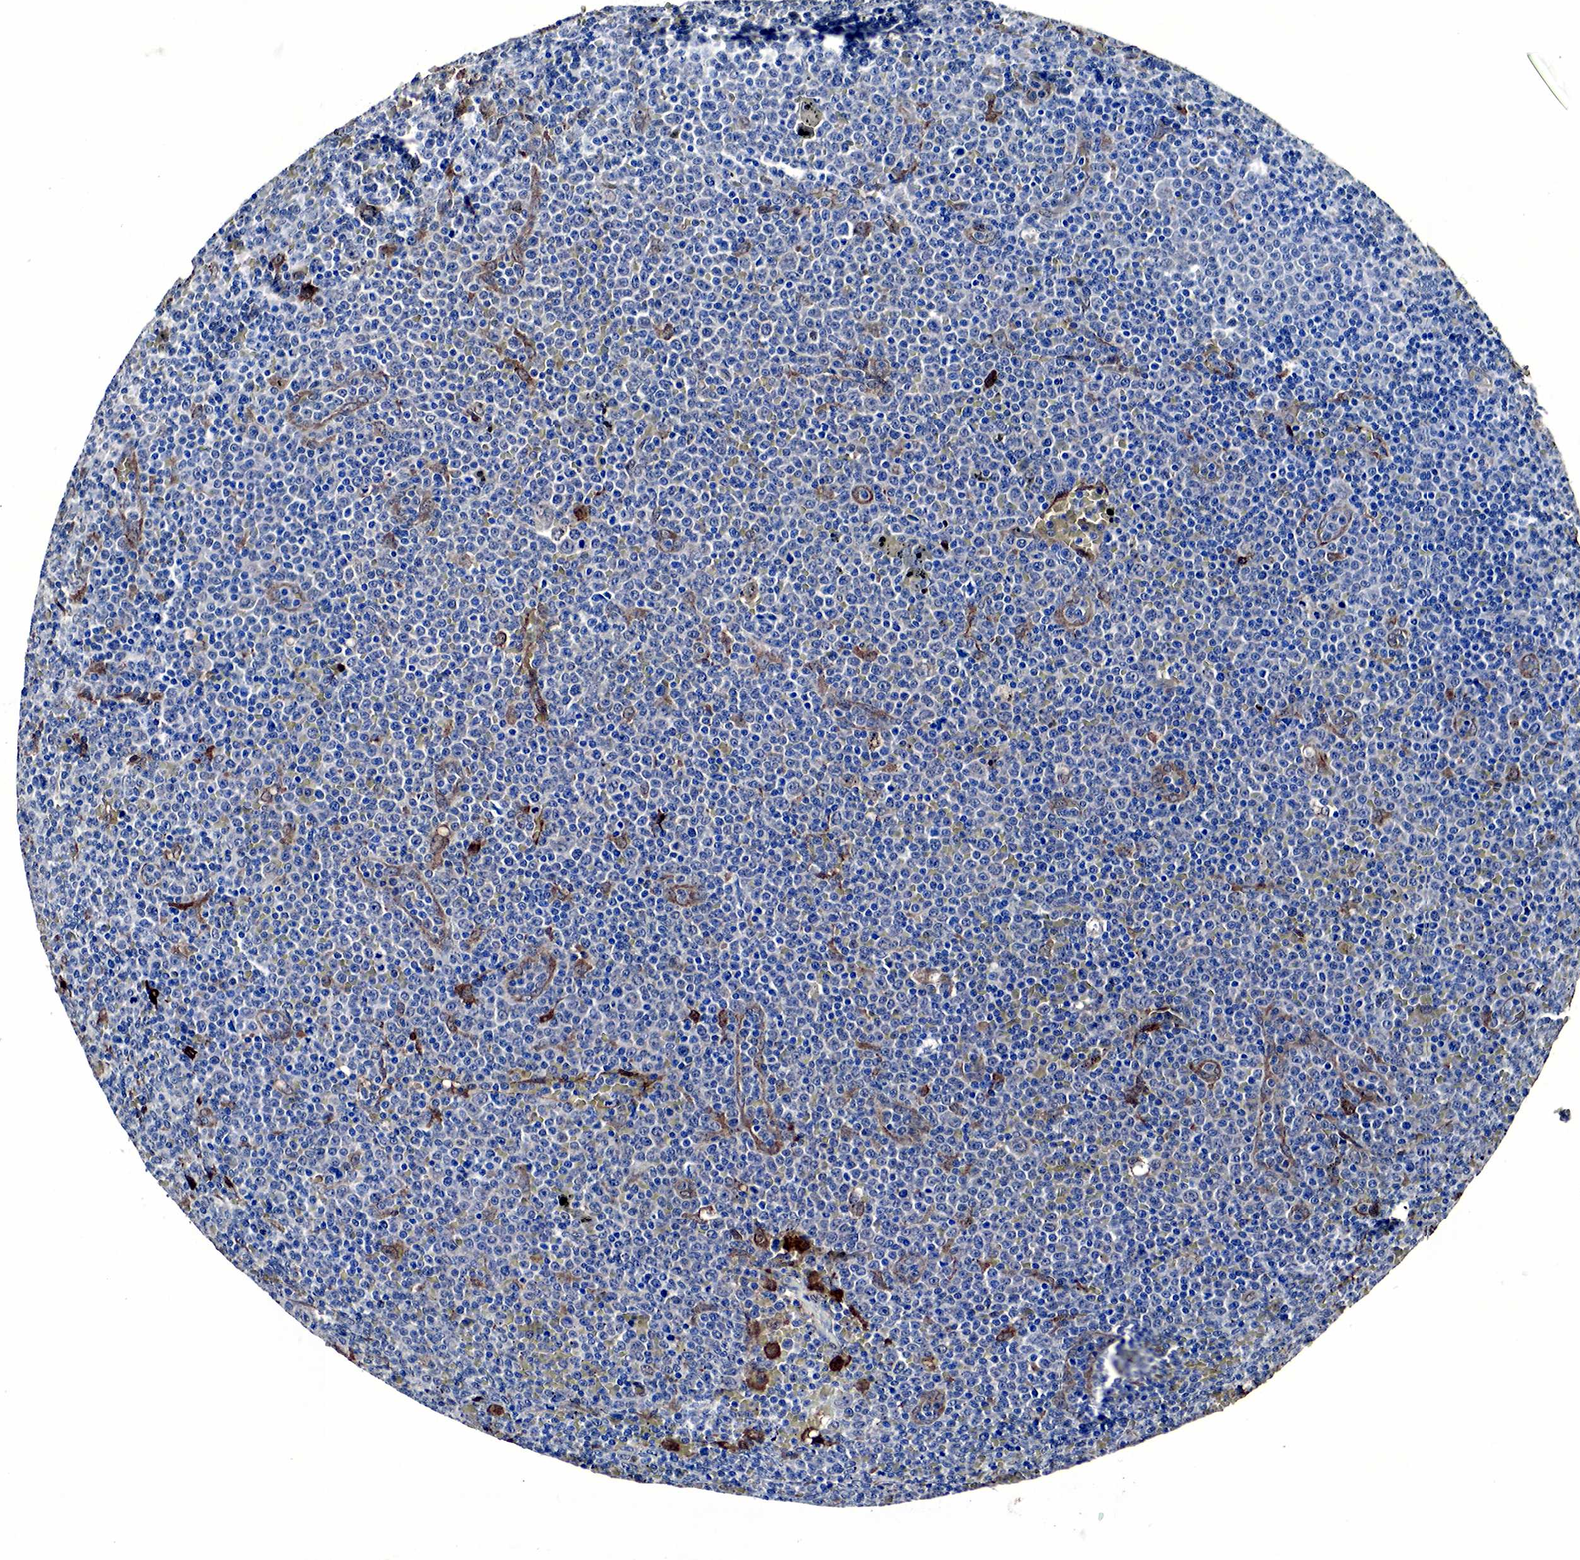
{"staining": {"intensity": "negative", "quantity": "none", "location": "none"}, "tissue": "lymphoma", "cell_type": "Tumor cells", "image_type": "cancer", "snomed": [{"axis": "morphology", "description": "Malignant lymphoma, non-Hodgkin's type, Low grade"}, {"axis": "topography", "description": "Lymph node"}], "caption": "Tumor cells are negative for protein expression in human malignant lymphoma, non-Hodgkin's type (low-grade).", "gene": "SPIN1", "patient": {"sex": "male", "age": 50}}